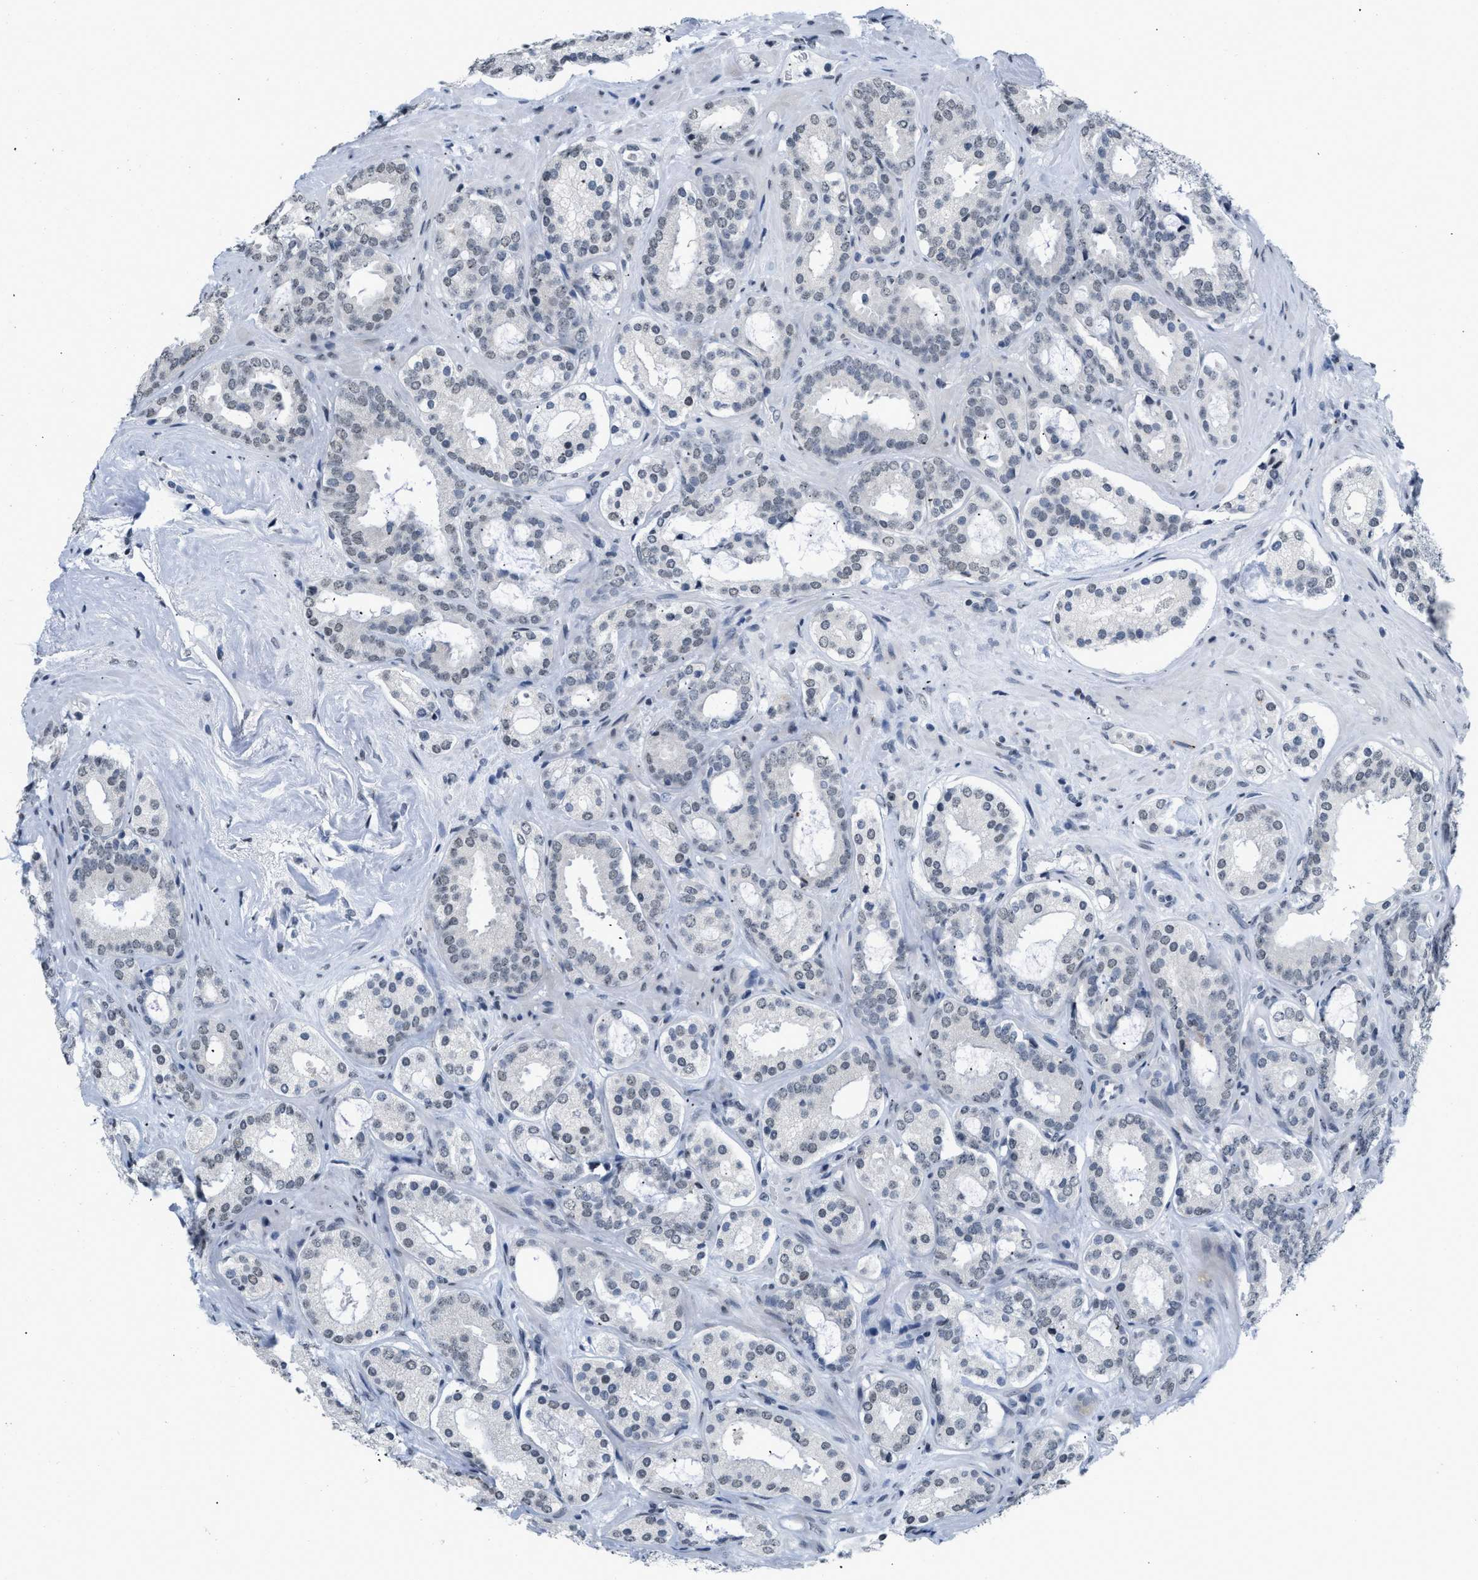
{"staining": {"intensity": "weak", "quantity": "<25%", "location": "nuclear"}, "tissue": "prostate cancer", "cell_type": "Tumor cells", "image_type": "cancer", "snomed": [{"axis": "morphology", "description": "Adenocarcinoma, Low grade"}, {"axis": "topography", "description": "Prostate"}], "caption": "This is a photomicrograph of immunohistochemistry staining of prostate adenocarcinoma (low-grade), which shows no positivity in tumor cells. Brightfield microscopy of IHC stained with DAB (brown) and hematoxylin (blue), captured at high magnification.", "gene": "RAF1", "patient": {"sex": "male", "age": 69}}